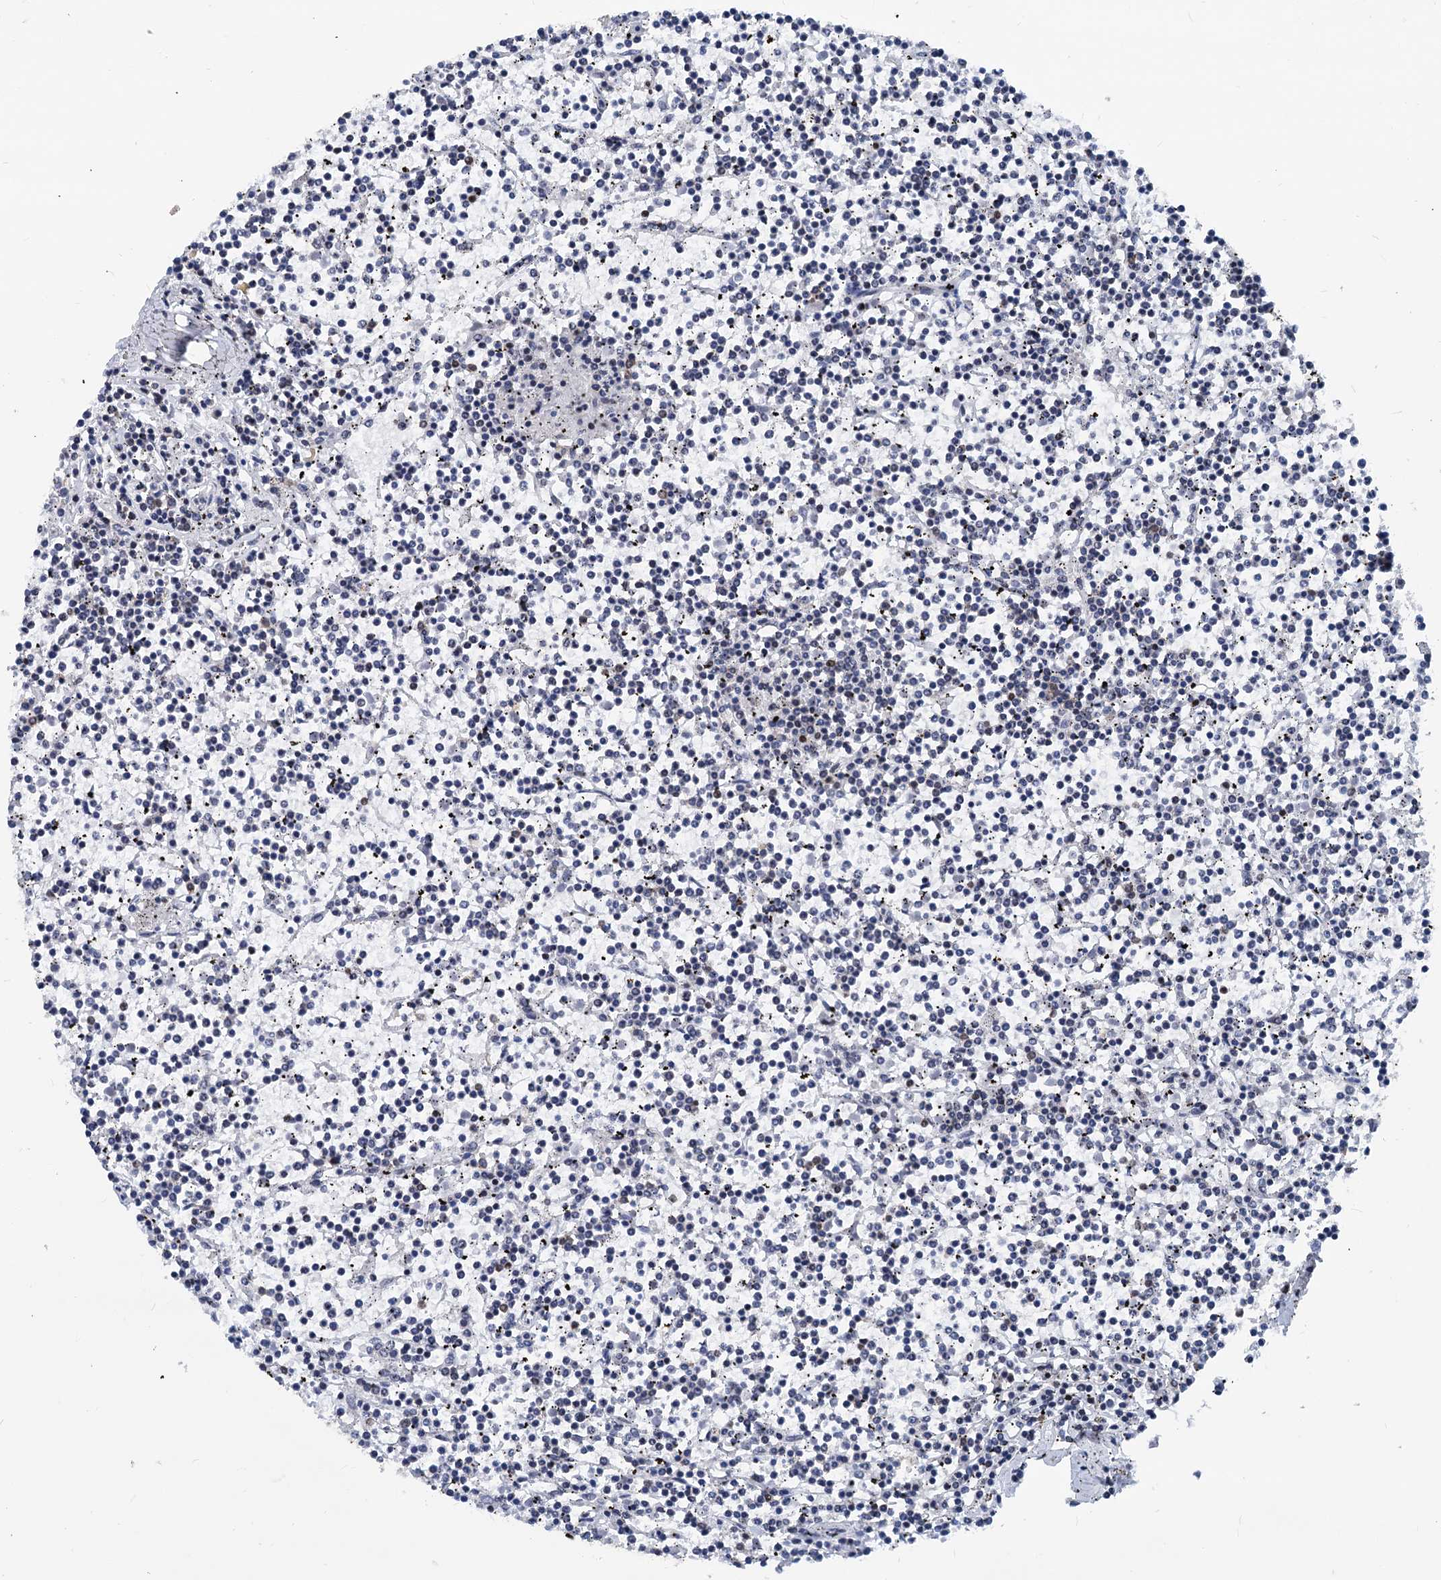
{"staining": {"intensity": "moderate", "quantity": "<25%", "location": "nuclear"}, "tissue": "lymphoma", "cell_type": "Tumor cells", "image_type": "cancer", "snomed": [{"axis": "morphology", "description": "Malignant lymphoma, non-Hodgkin's type, Low grade"}, {"axis": "topography", "description": "Spleen"}], "caption": "Malignant lymphoma, non-Hodgkin's type (low-grade) stained with a brown dye reveals moderate nuclear positive staining in approximately <25% of tumor cells.", "gene": "DDX23", "patient": {"sex": "female", "age": 19}}